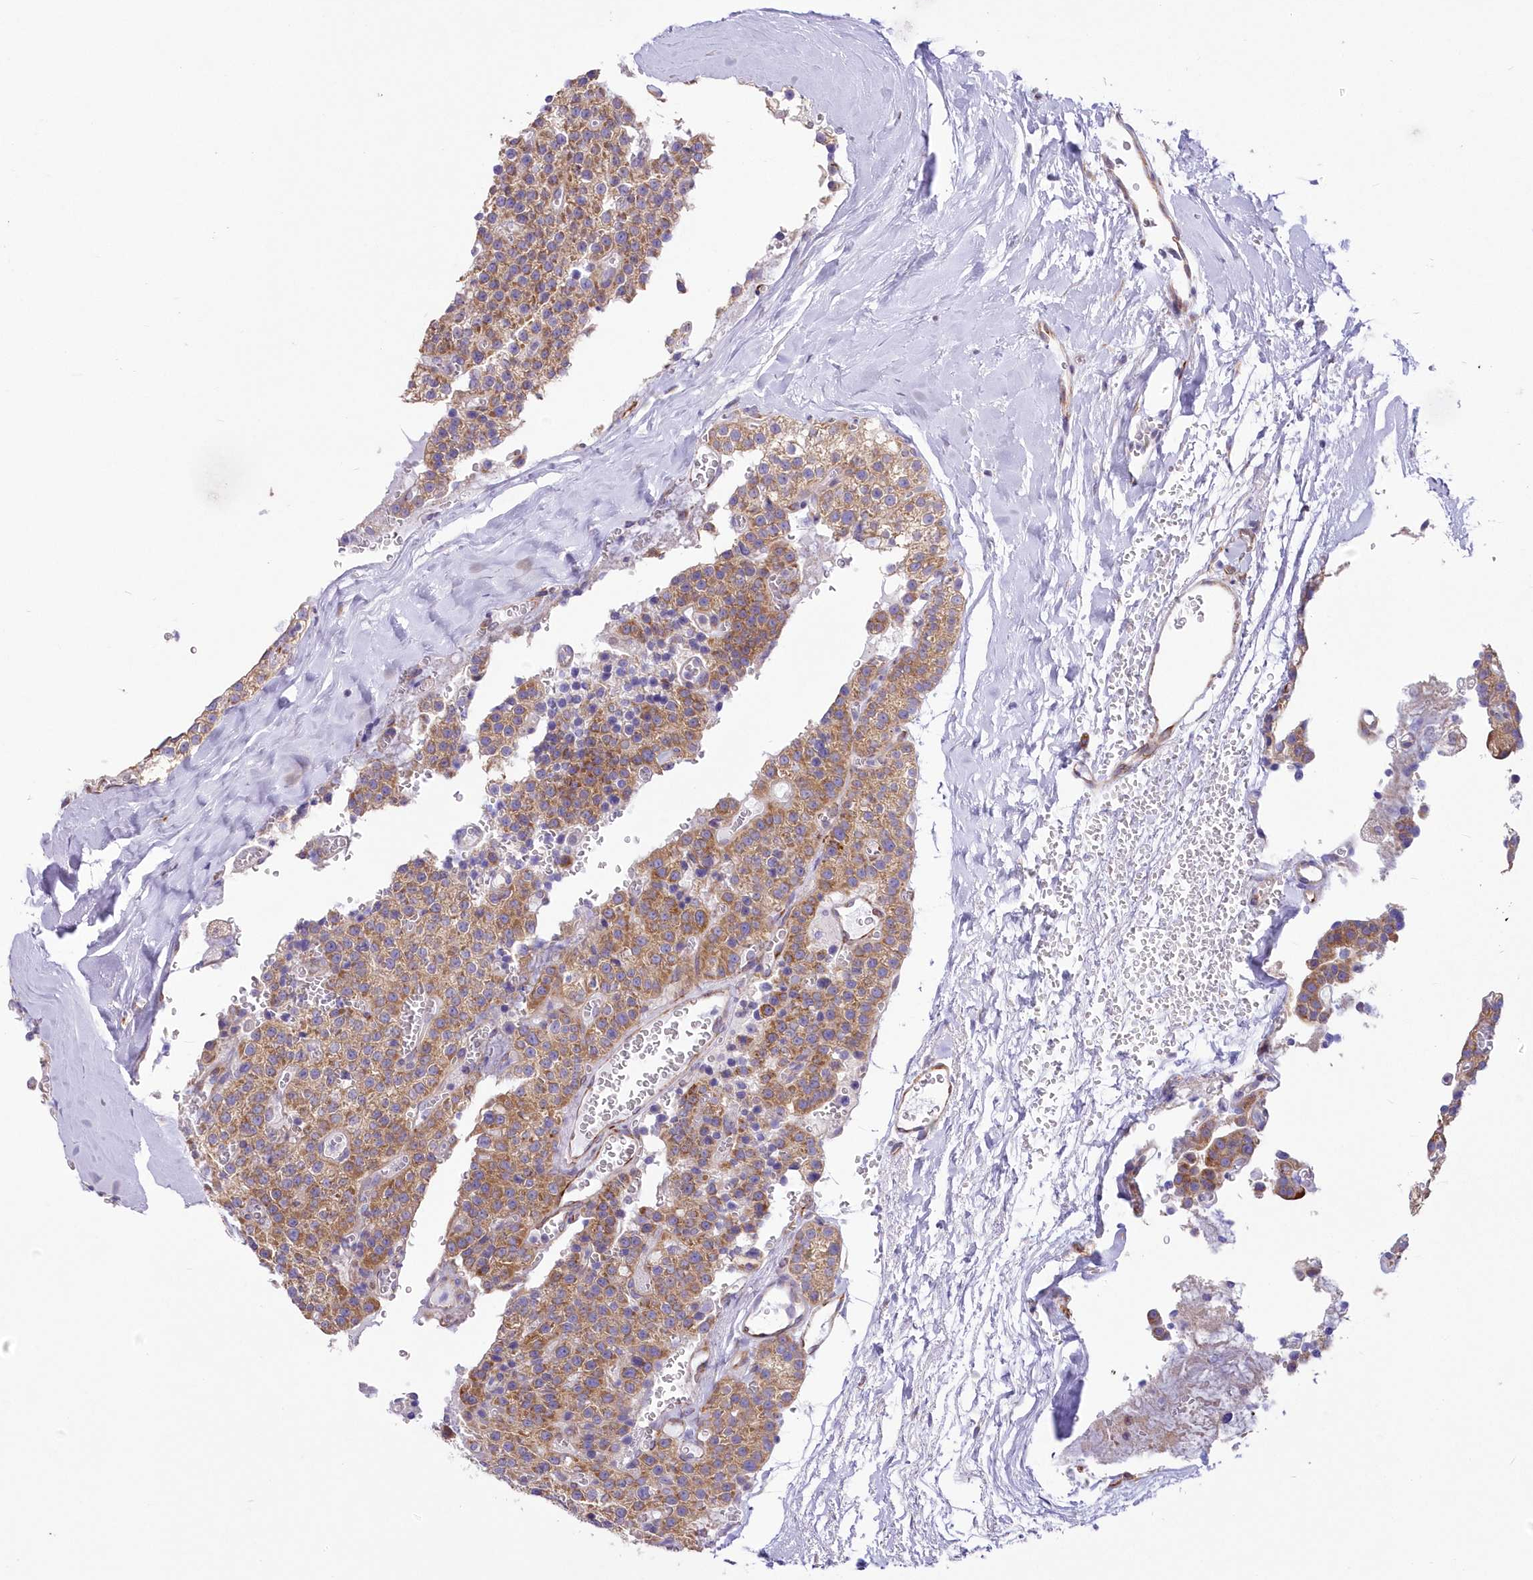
{"staining": {"intensity": "moderate", "quantity": ">75%", "location": "cytoplasmic/membranous"}, "tissue": "parathyroid gland", "cell_type": "Glandular cells", "image_type": "normal", "snomed": [{"axis": "morphology", "description": "Normal tissue, NOS"}, {"axis": "topography", "description": "Parathyroid gland"}], "caption": "High-magnification brightfield microscopy of benign parathyroid gland stained with DAB (3,3'-diaminobenzidine) (brown) and counterstained with hematoxylin (blue). glandular cells exhibit moderate cytoplasmic/membranous expression is identified in approximately>75% of cells. The protein is shown in brown color, while the nuclei are stained blue.", "gene": "YTHDC2", "patient": {"sex": "female", "age": 64}}